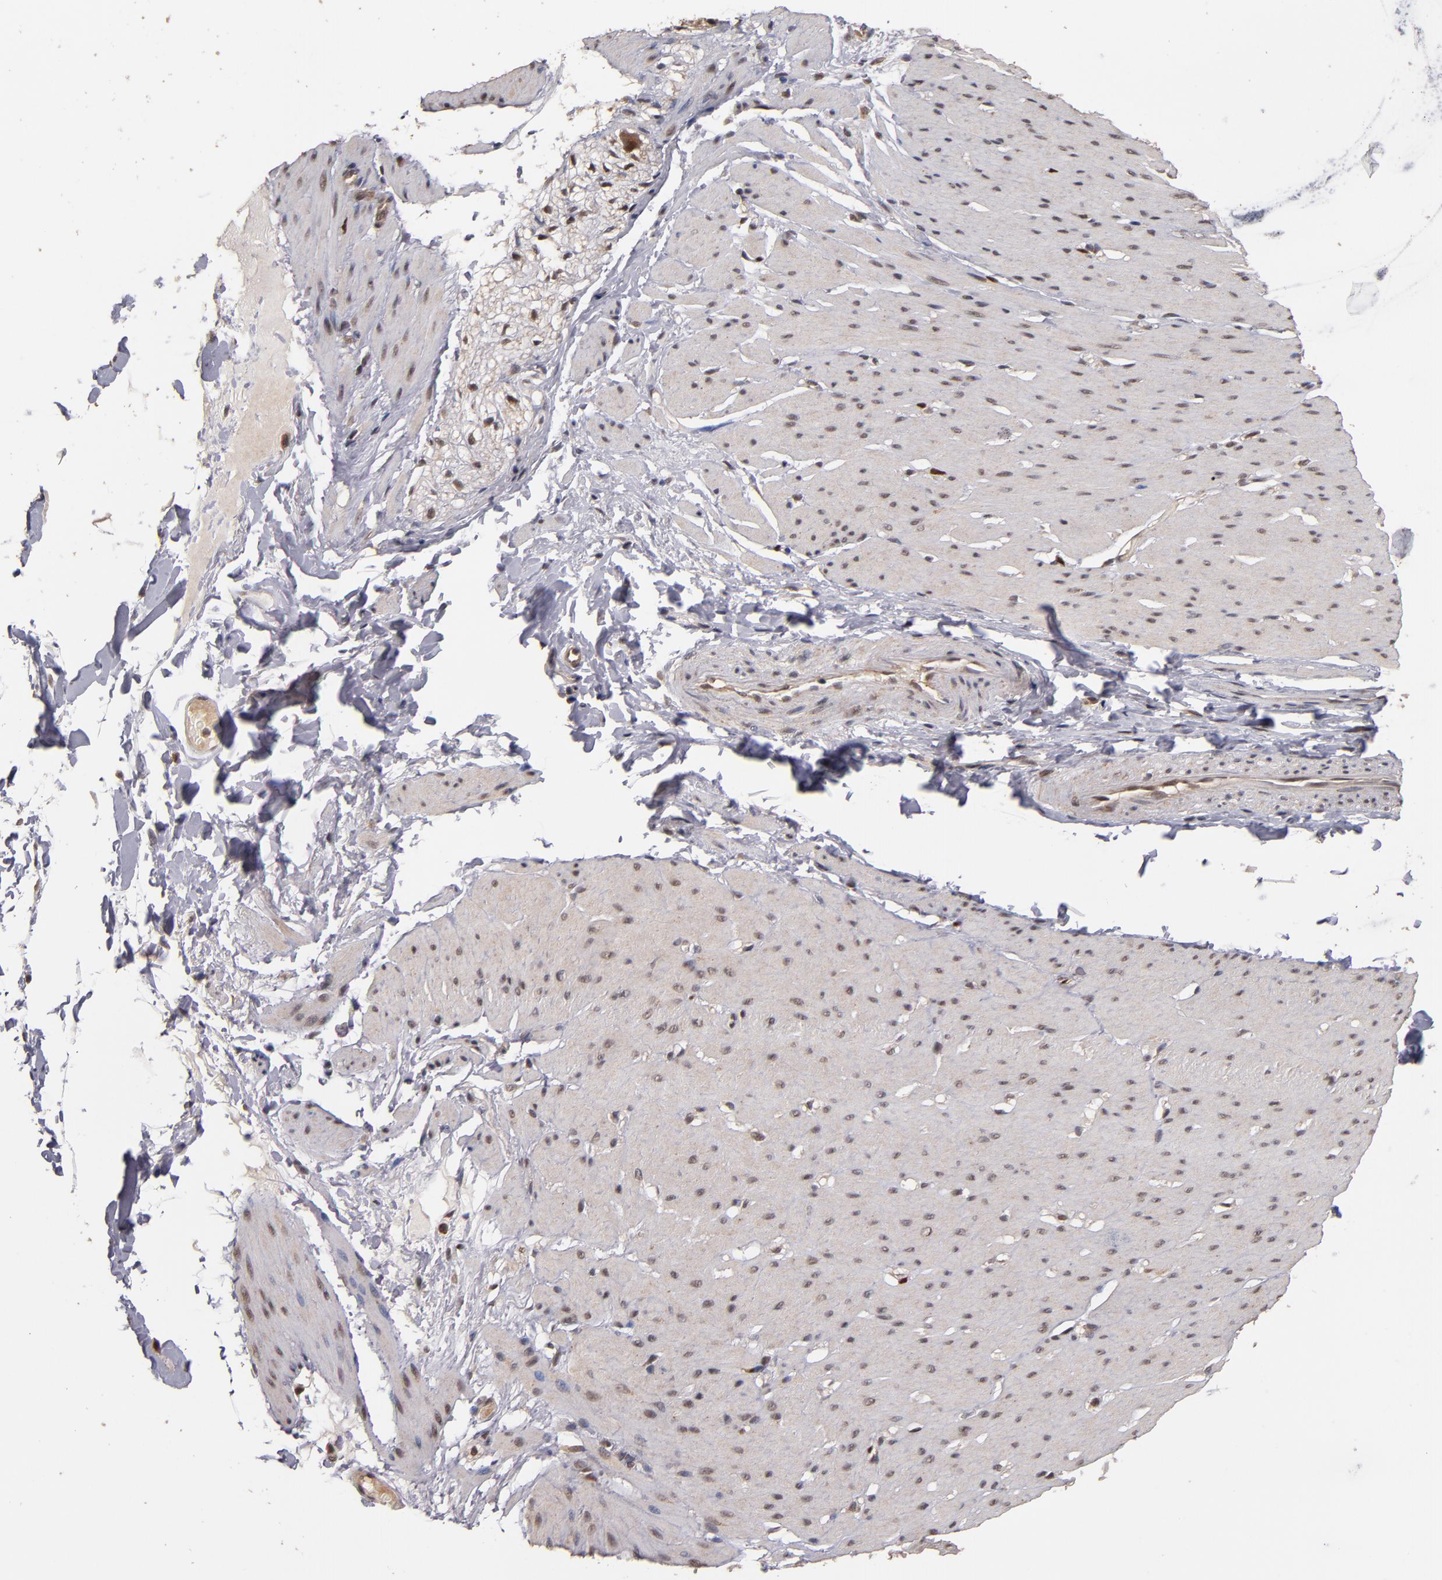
{"staining": {"intensity": "moderate", "quantity": ">75%", "location": "nuclear"}, "tissue": "smooth muscle", "cell_type": "Smooth muscle cells", "image_type": "normal", "snomed": [{"axis": "morphology", "description": "Normal tissue, NOS"}, {"axis": "topography", "description": "Smooth muscle"}, {"axis": "topography", "description": "Colon"}], "caption": "Smooth muscle cells reveal moderate nuclear positivity in approximately >75% of cells in benign smooth muscle. The staining was performed using DAB (3,3'-diaminobenzidine) to visualize the protein expression in brown, while the nuclei were stained in blue with hematoxylin (Magnification: 20x).", "gene": "CUL5", "patient": {"sex": "male", "age": 67}}